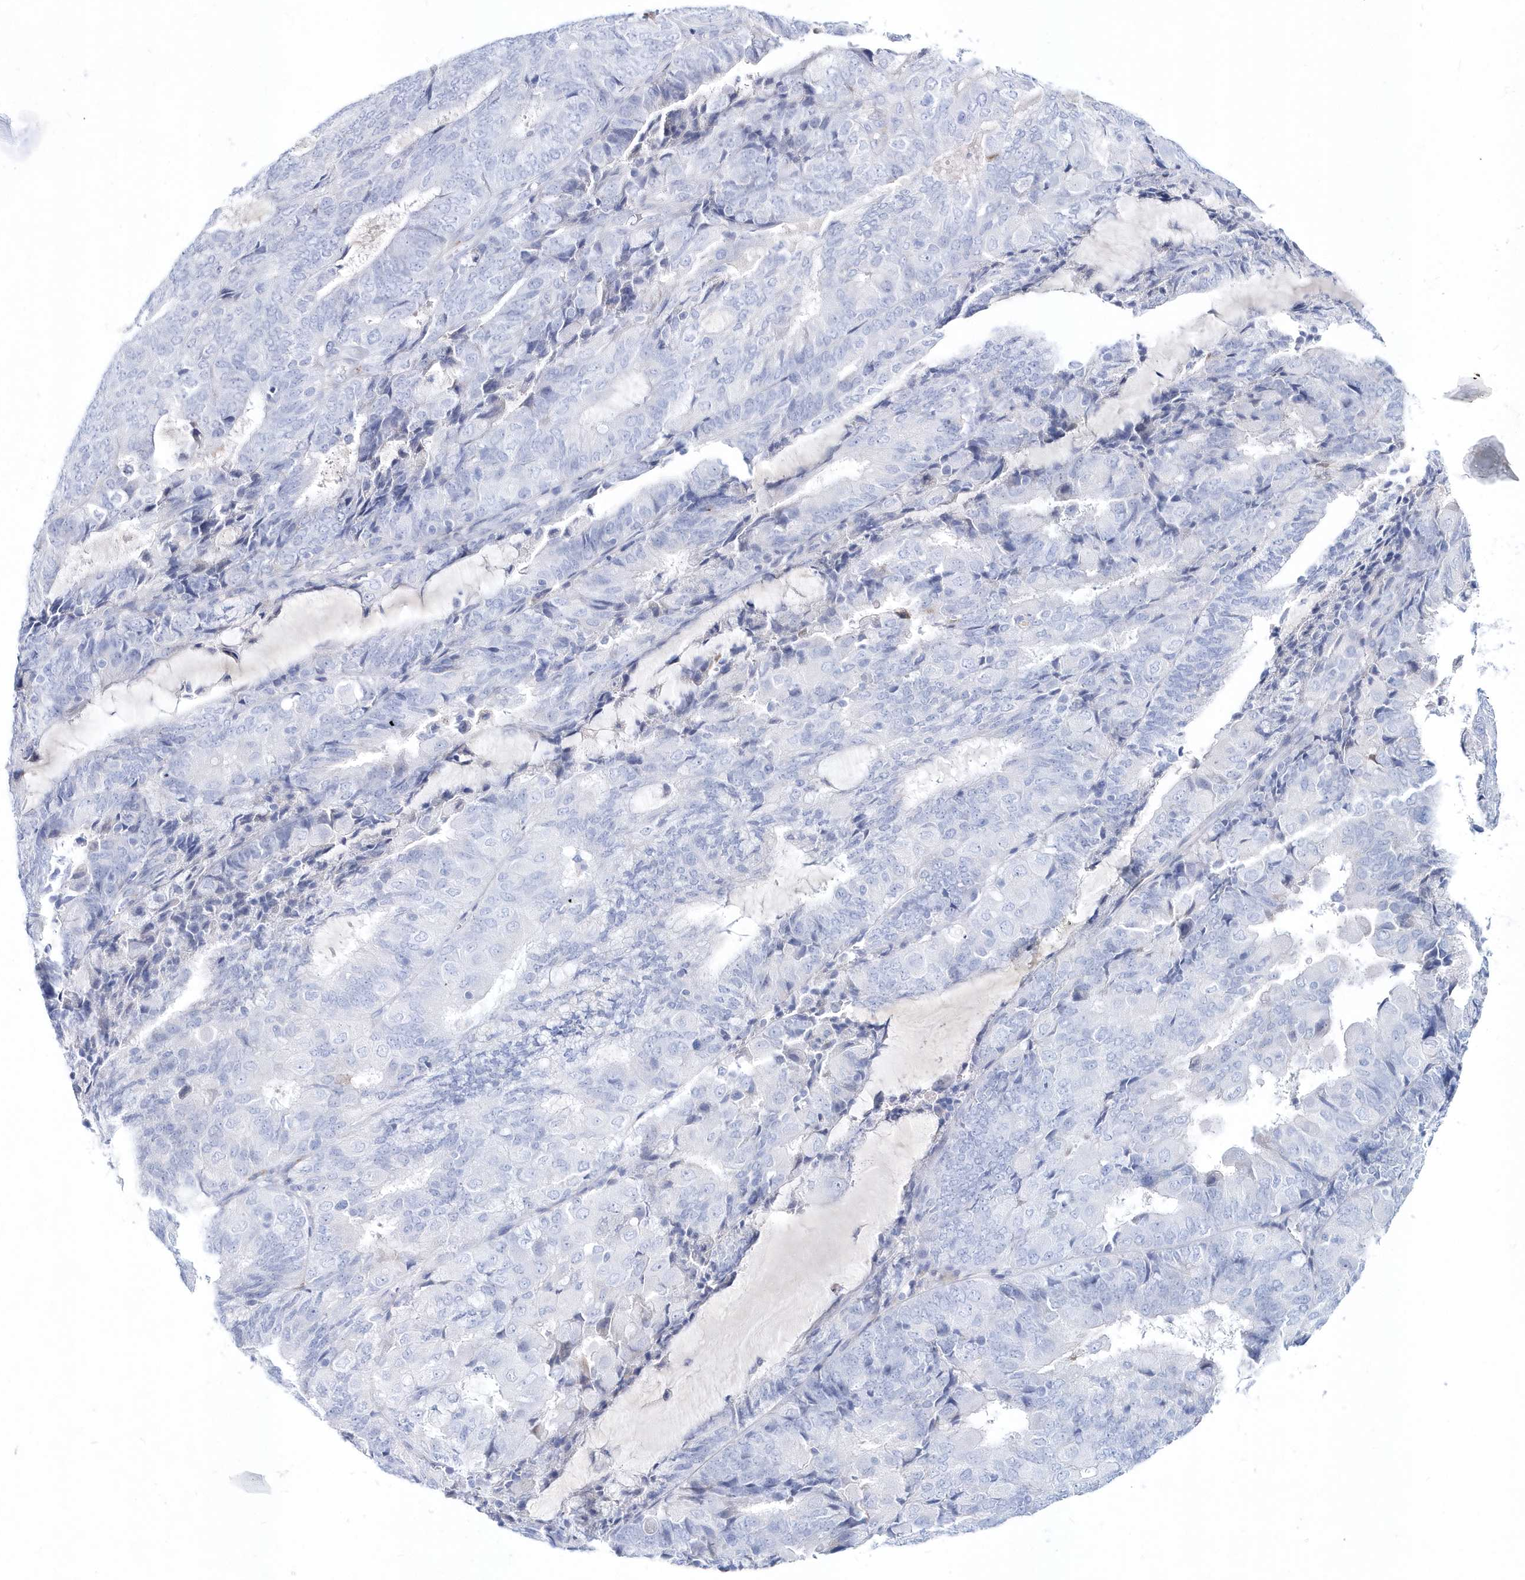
{"staining": {"intensity": "negative", "quantity": "none", "location": "none"}, "tissue": "endometrial cancer", "cell_type": "Tumor cells", "image_type": "cancer", "snomed": [{"axis": "morphology", "description": "Adenocarcinoma, NOS"}, {"axis": "topography", "description": "Endometrium"}], "caption": "The immunohistochemistry (IHC) histopathology image has no significant positivity in tumor cells of endometrial cancer (adenocarcinoma) tissue.", "gene": "SPINK7", "patient": {"sex": "female", "age": 81}}